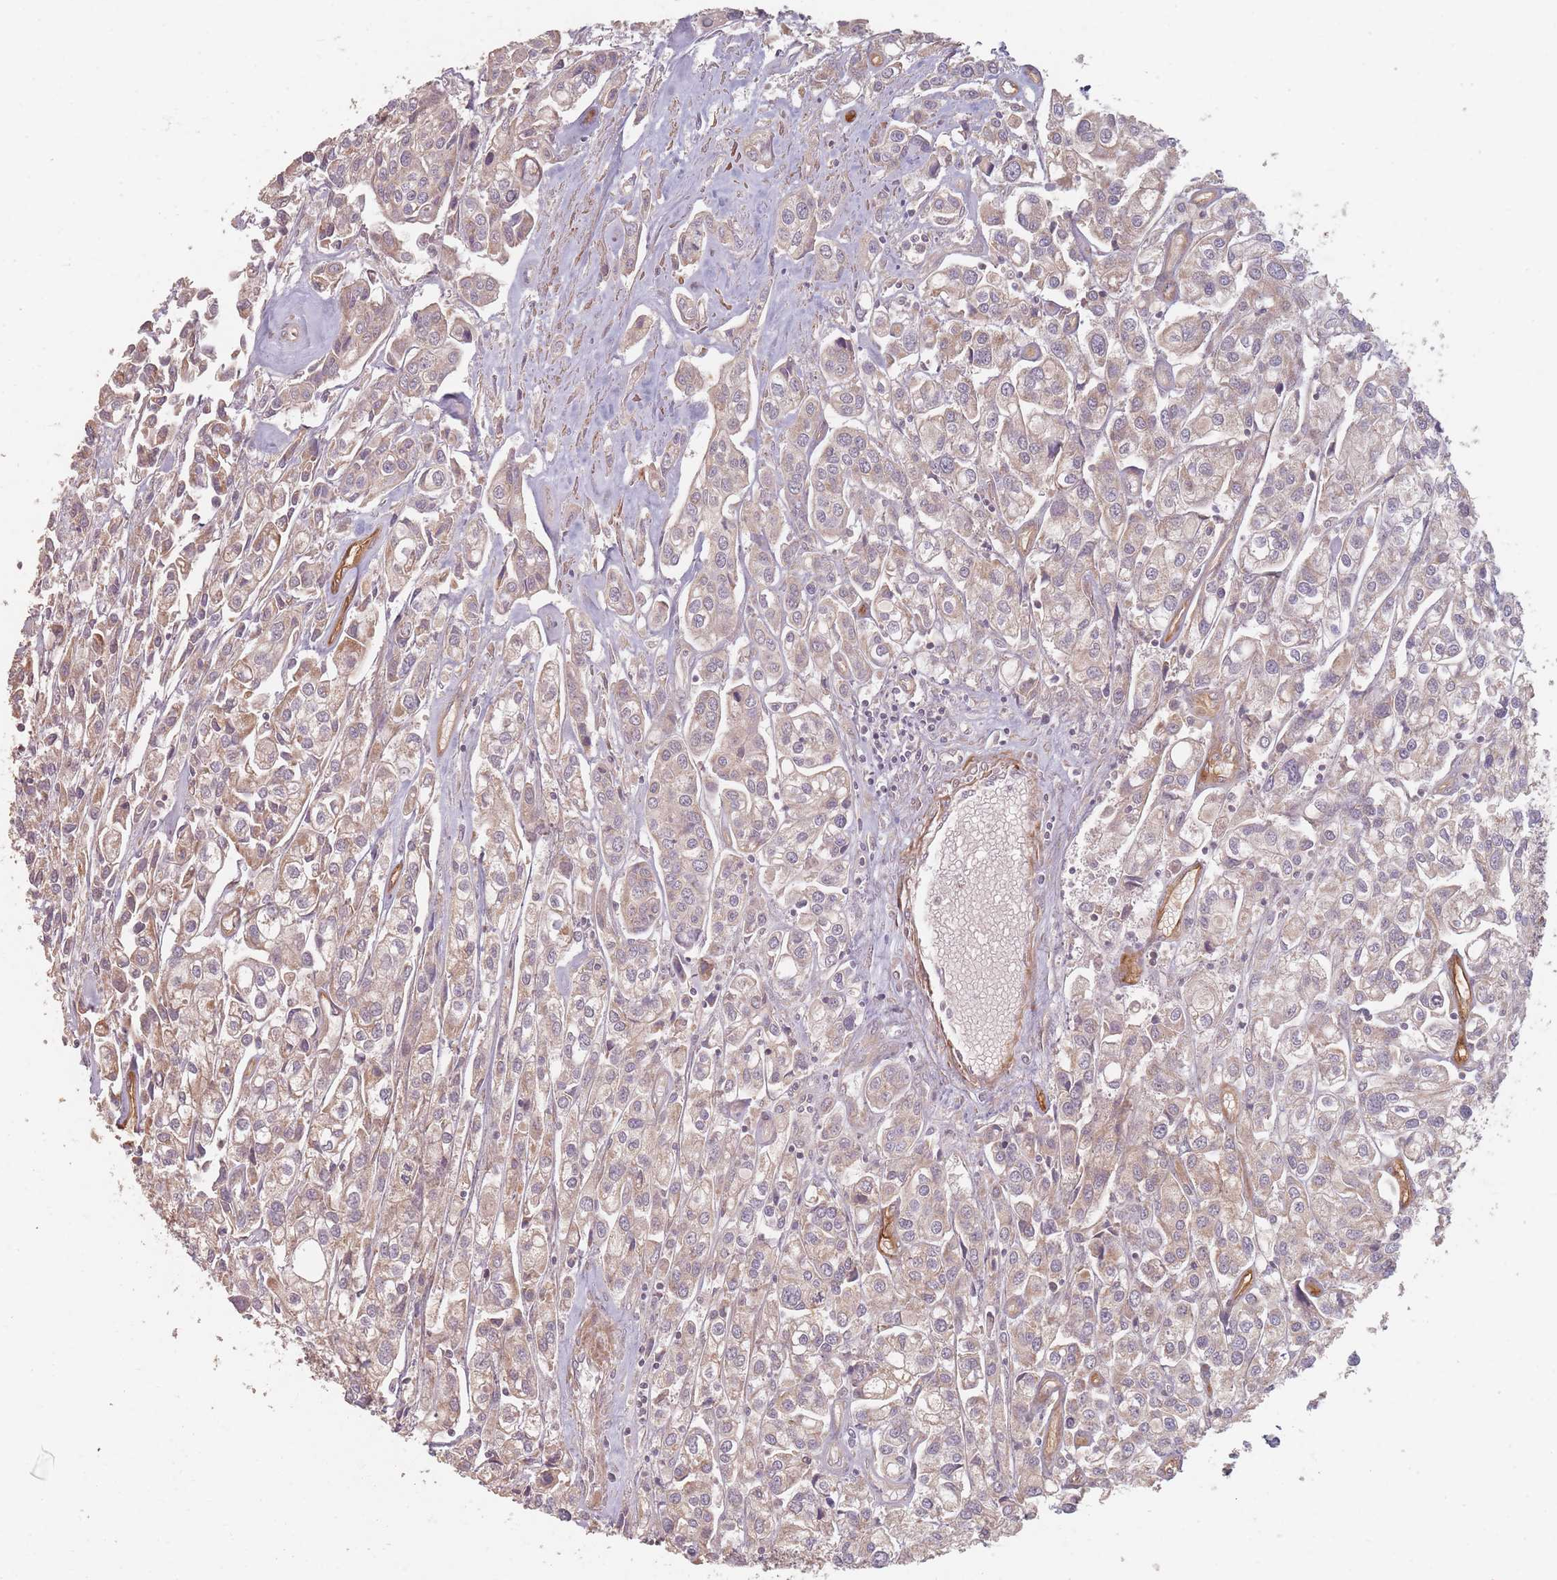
{"staining": {"intensity": "weak", "quantity": ">75%", "location": "cytoplasmic/membranous"}, "tissue": "urothelial cancer", "cell_type": "Tumor cells", "image_type": "cancer", "snomed": [{"axis": "morphology", "description": "Urothelial carcinoma, High grade"}, {"axis": "topography", "description": "Urinary bladder"}], "caption": "Immunohistochemical staining of urothelial cancer demonstrates low levels of weak cytoplasmic/membranous protein expression in about >75% of tumor cells.", "gene": "MRPS6", "patient": {"sex": "male", "age": 67}}